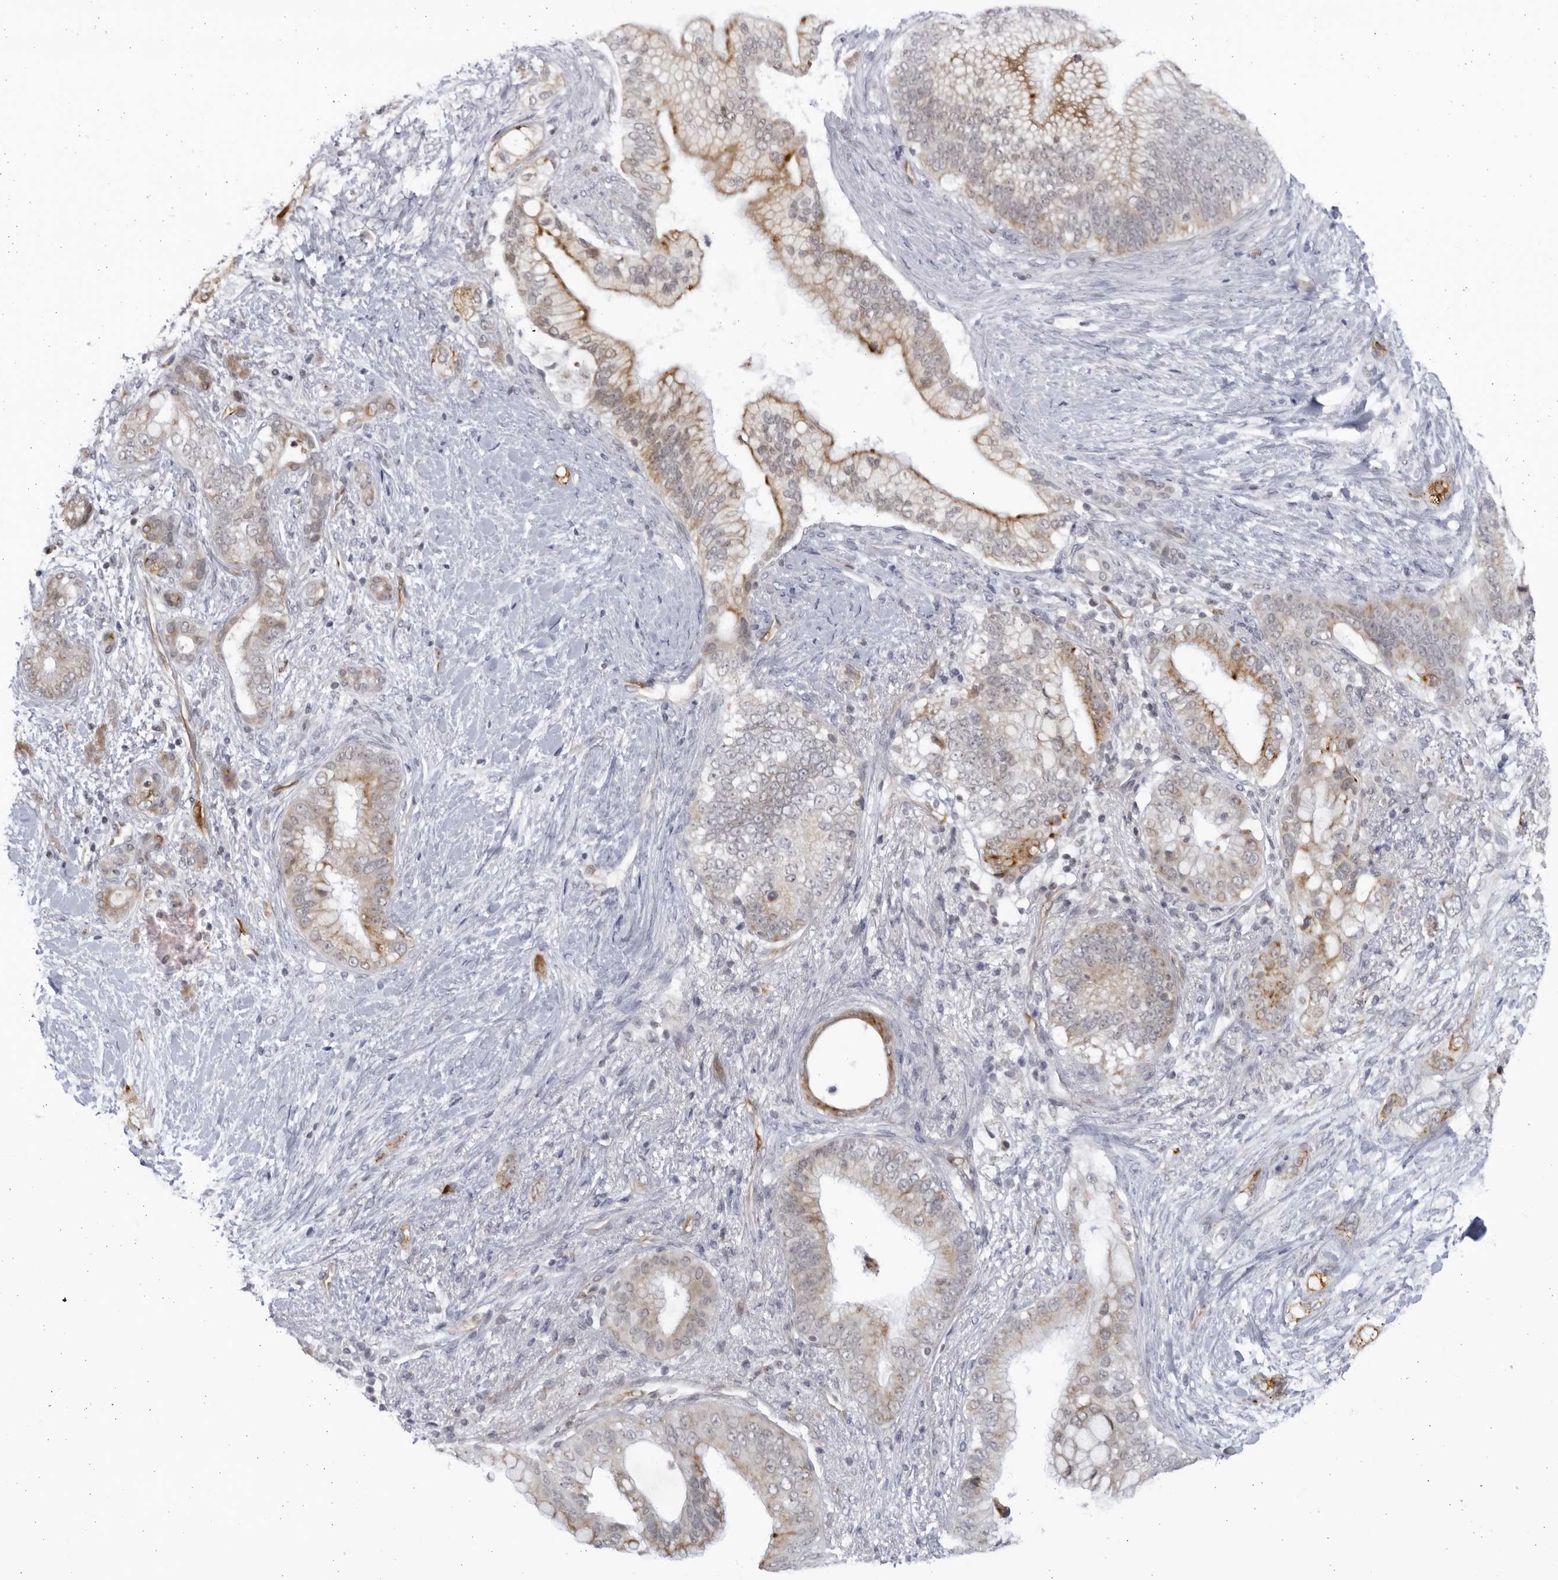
{"staining": {"intensity": "moderate", "quantity": "25%-75%", "location": "cytoplasmic/membranous"}, "tissue": "pancreatic cancer", "cell_type": "Tumor cells", "image_type": "cancer", "snomed": [{"axis": "morphology", "description": "Adenocarcinoma, NOS"}, {"axis": "topography", "description": "Pancreas"}], "caption": "The photomicrograph exhibits staining of pancreatic cancer, revealing moderate cytoplasmic/membranous protein expression (brown color) within tumor cells.", "gene": "SLC25A22", "patient": {"sex": "male", "age": 53}}